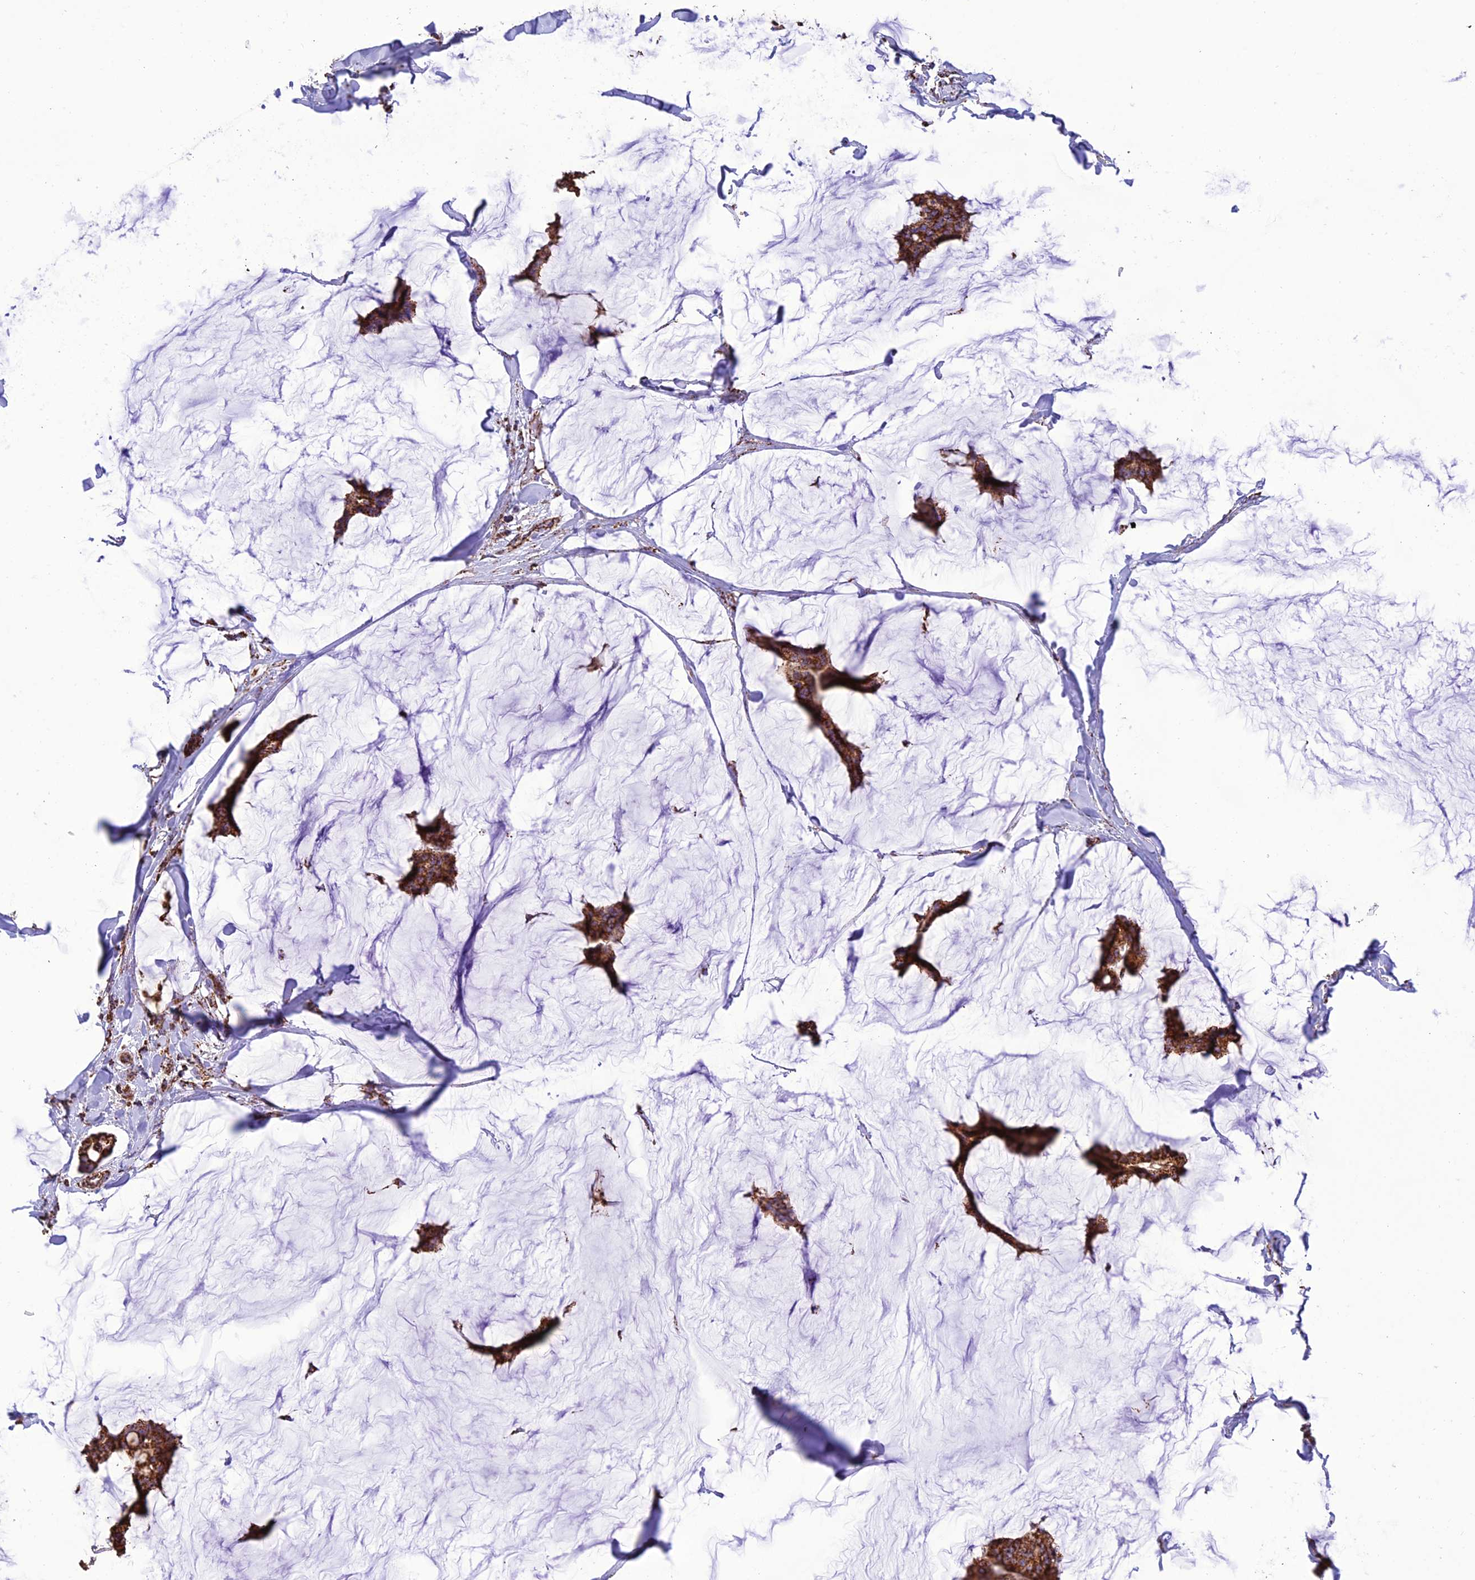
{"staining": {"intensity": "strong", "quantity": ">75%", "location": "cytoplasmic/membranous"}, "tissue": "breast cancer", "cell_type": "Tumor cells", "image_type": "cancer", "snomed": [{"axis": "morphology", "description": "Duct carcinoma"}, {"axis": "topography", "description": "Breast"}], "caption": "Immunohistochemical staining of human breast cancer (invasive ductal carcinoma) exhibits high levels of strong cytoplasmic/membranous staining in approximately >75% of tumor cells.", "gene": "NDUFAF1", "patient": {"sex": "female", "age": 93}}